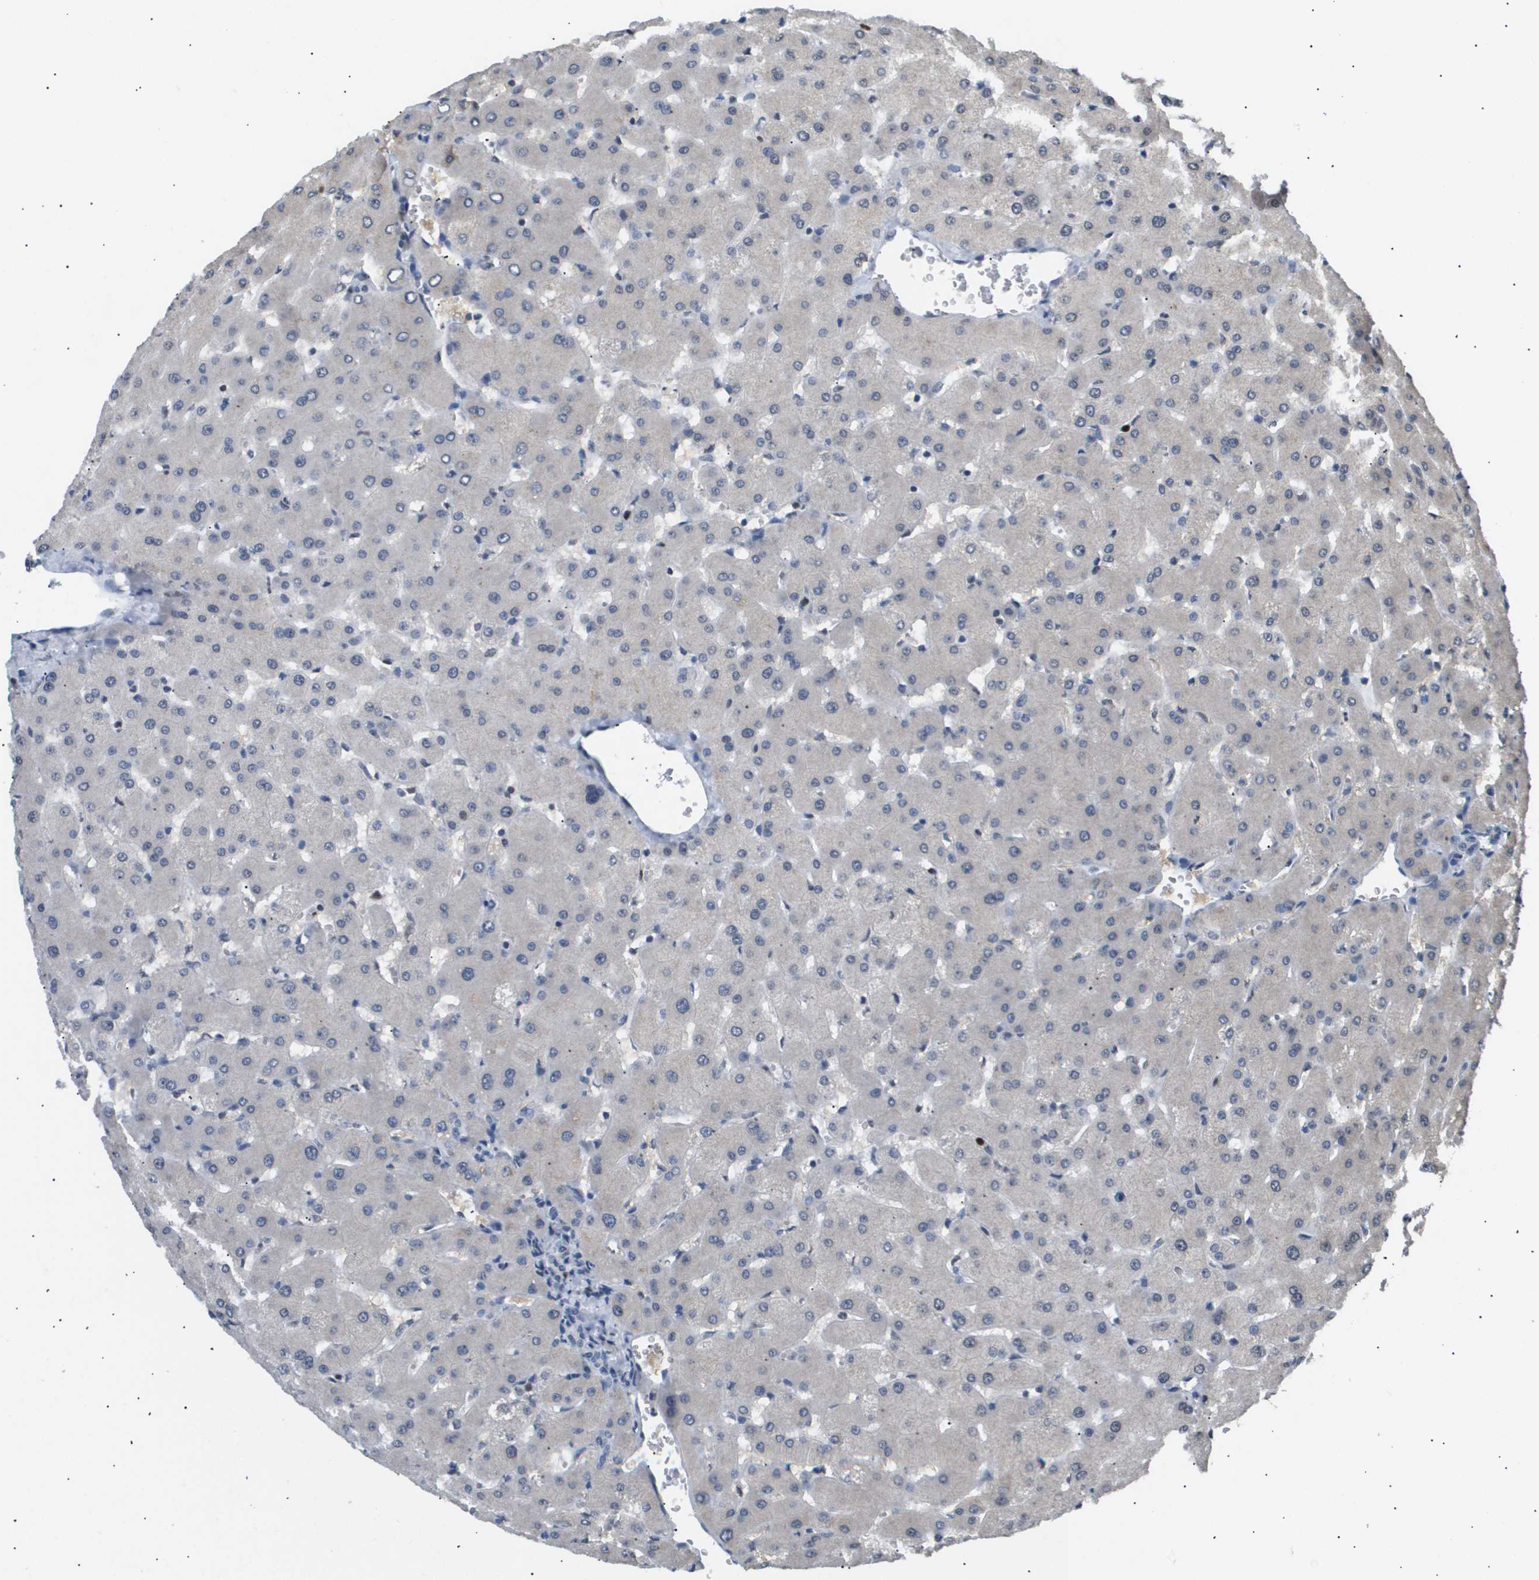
{"staining": {"intensity": "negative", "quantity": "none", "location": "none"}, "tissue": "liver", "cell_type": "Cholangiocytes", "image_type": "normal", "snomed": [{"axis": "morphology", "description": "Normal tissue, NOS"}, {"axis": "topography", "description": "Liver"}], "caption": "The micrograph shows no staining of cholangiocytes in normal liver.", "gene": "ANAPC2", "patient": {"sex": "female", "age": 63}}